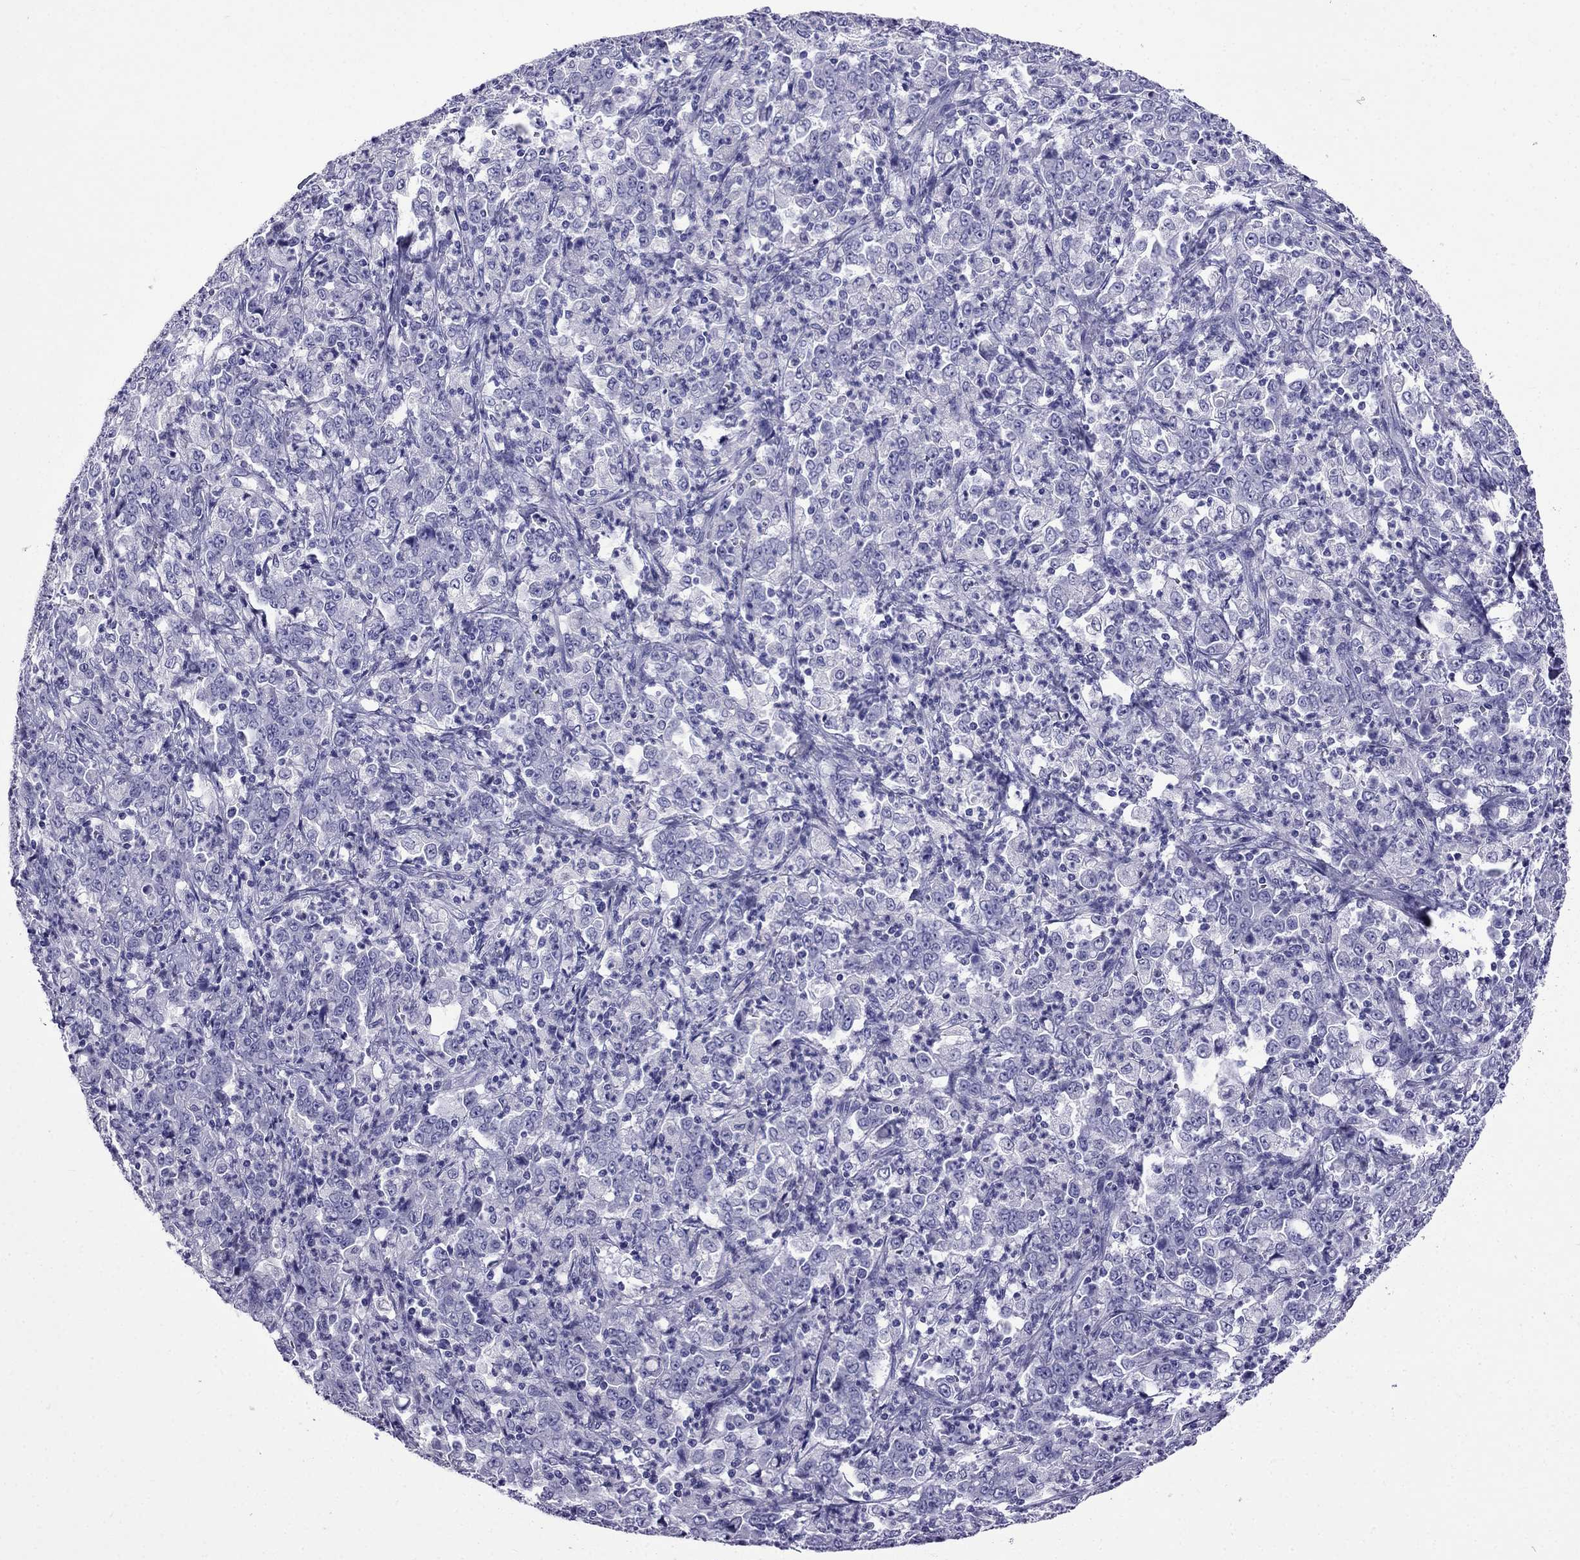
{"staining": {"intensity": "negative", "quantity": "none", "location": "none"}, "tissue": "stomach cancer", "cell_type": "Tumor cells", "image_type": "cancer", "snomed": [{"axis": "morphology", "description": "Adenocarcinoma, NOS"}, {"axis": "topography", "description": "Stomach, lower"}], "caption": "DAB immunohistochemical staining of human stomach cancer reveals no significant positivity in tumor cells.", "gene": "ARR3", "patient": {"sex": "female", "age": 71}}